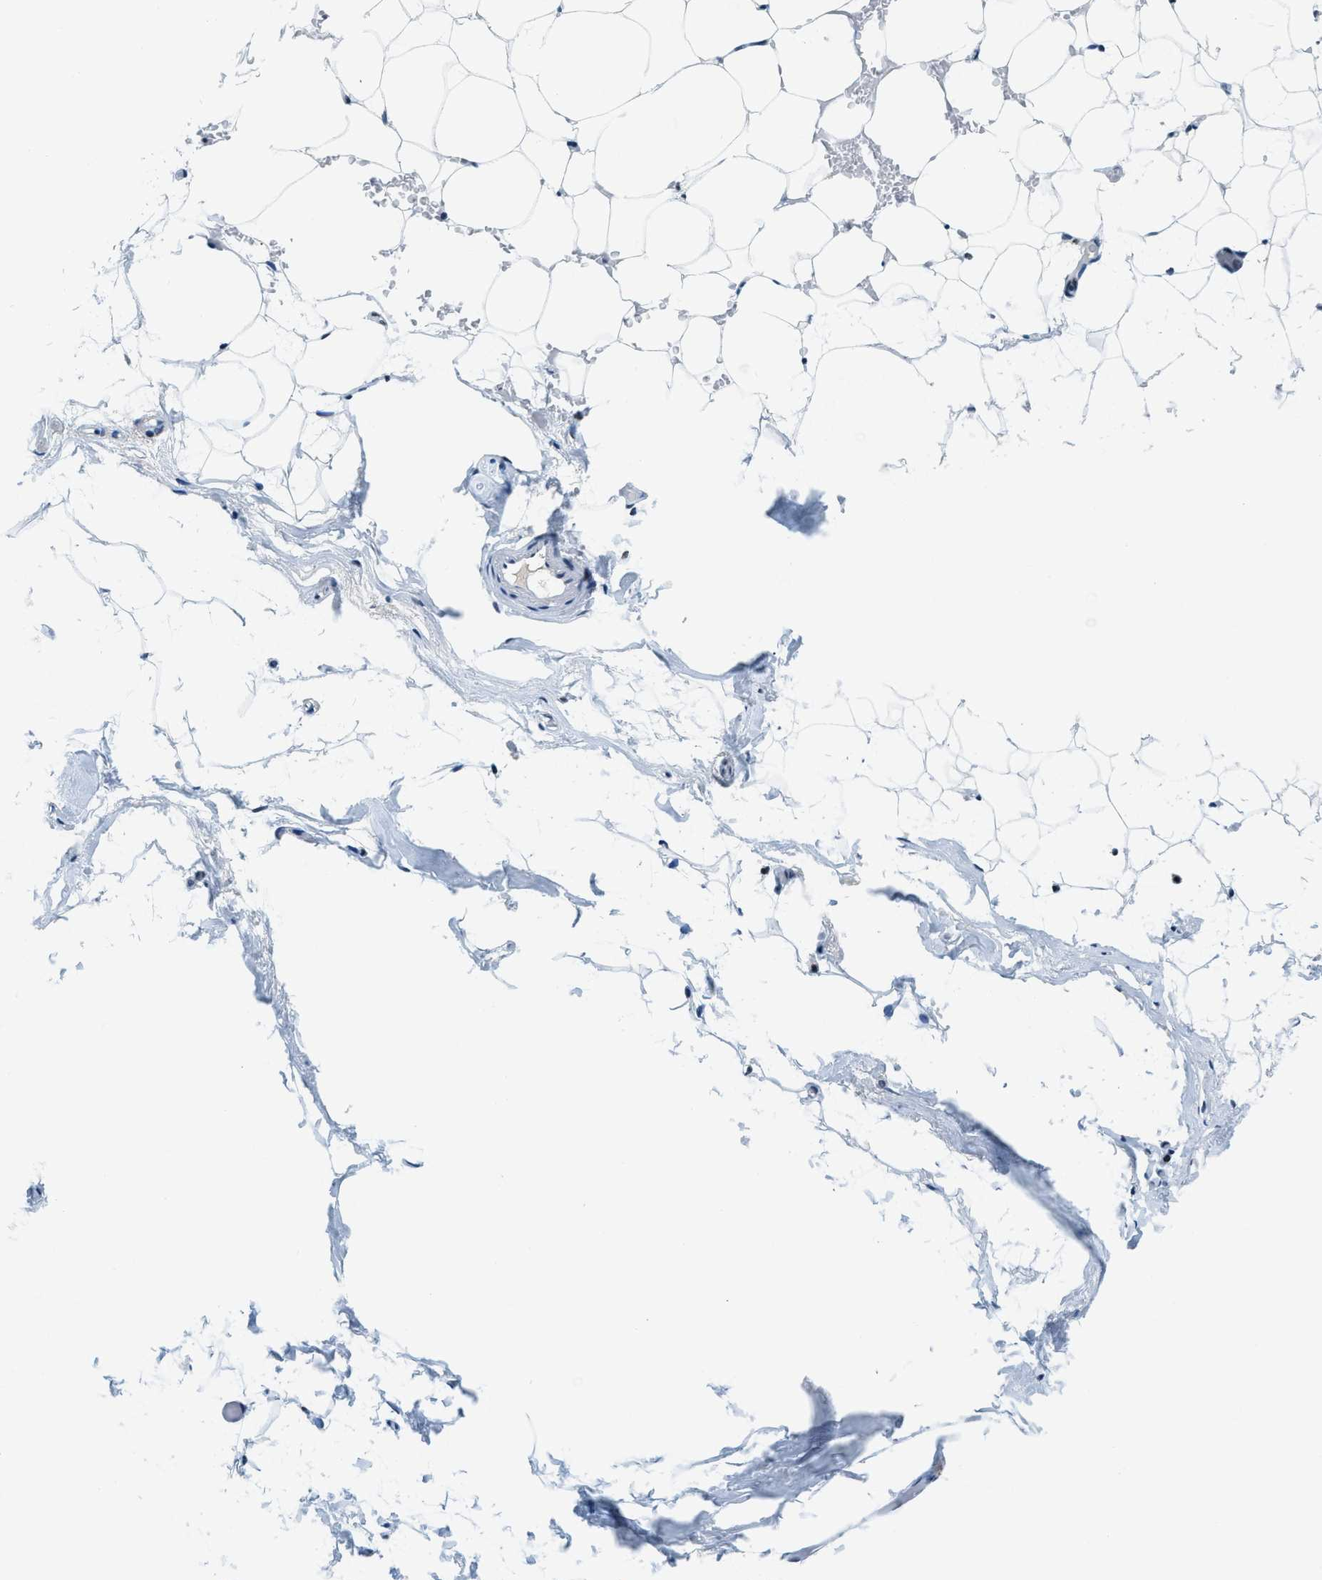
{"staining": {"intensity": "negative", "quantity": "none", "location": "none"}, "tissue": "adipose tissue", "cell_type": "Adipocytes", "image_type": "normal", "snomed": [{"axis": "morphology", "description": "Normal tissue, NOS"}, {"axis": "topography", "description": "Breast"}, {"axis": "topography", "description": "Soft tissue"}], "caption": "The histopathology image shows no staining of adipocytes in unremarkable adipose tissue.", "gene": "TOP1", "patient": {"sex": "female", "age": 75}}